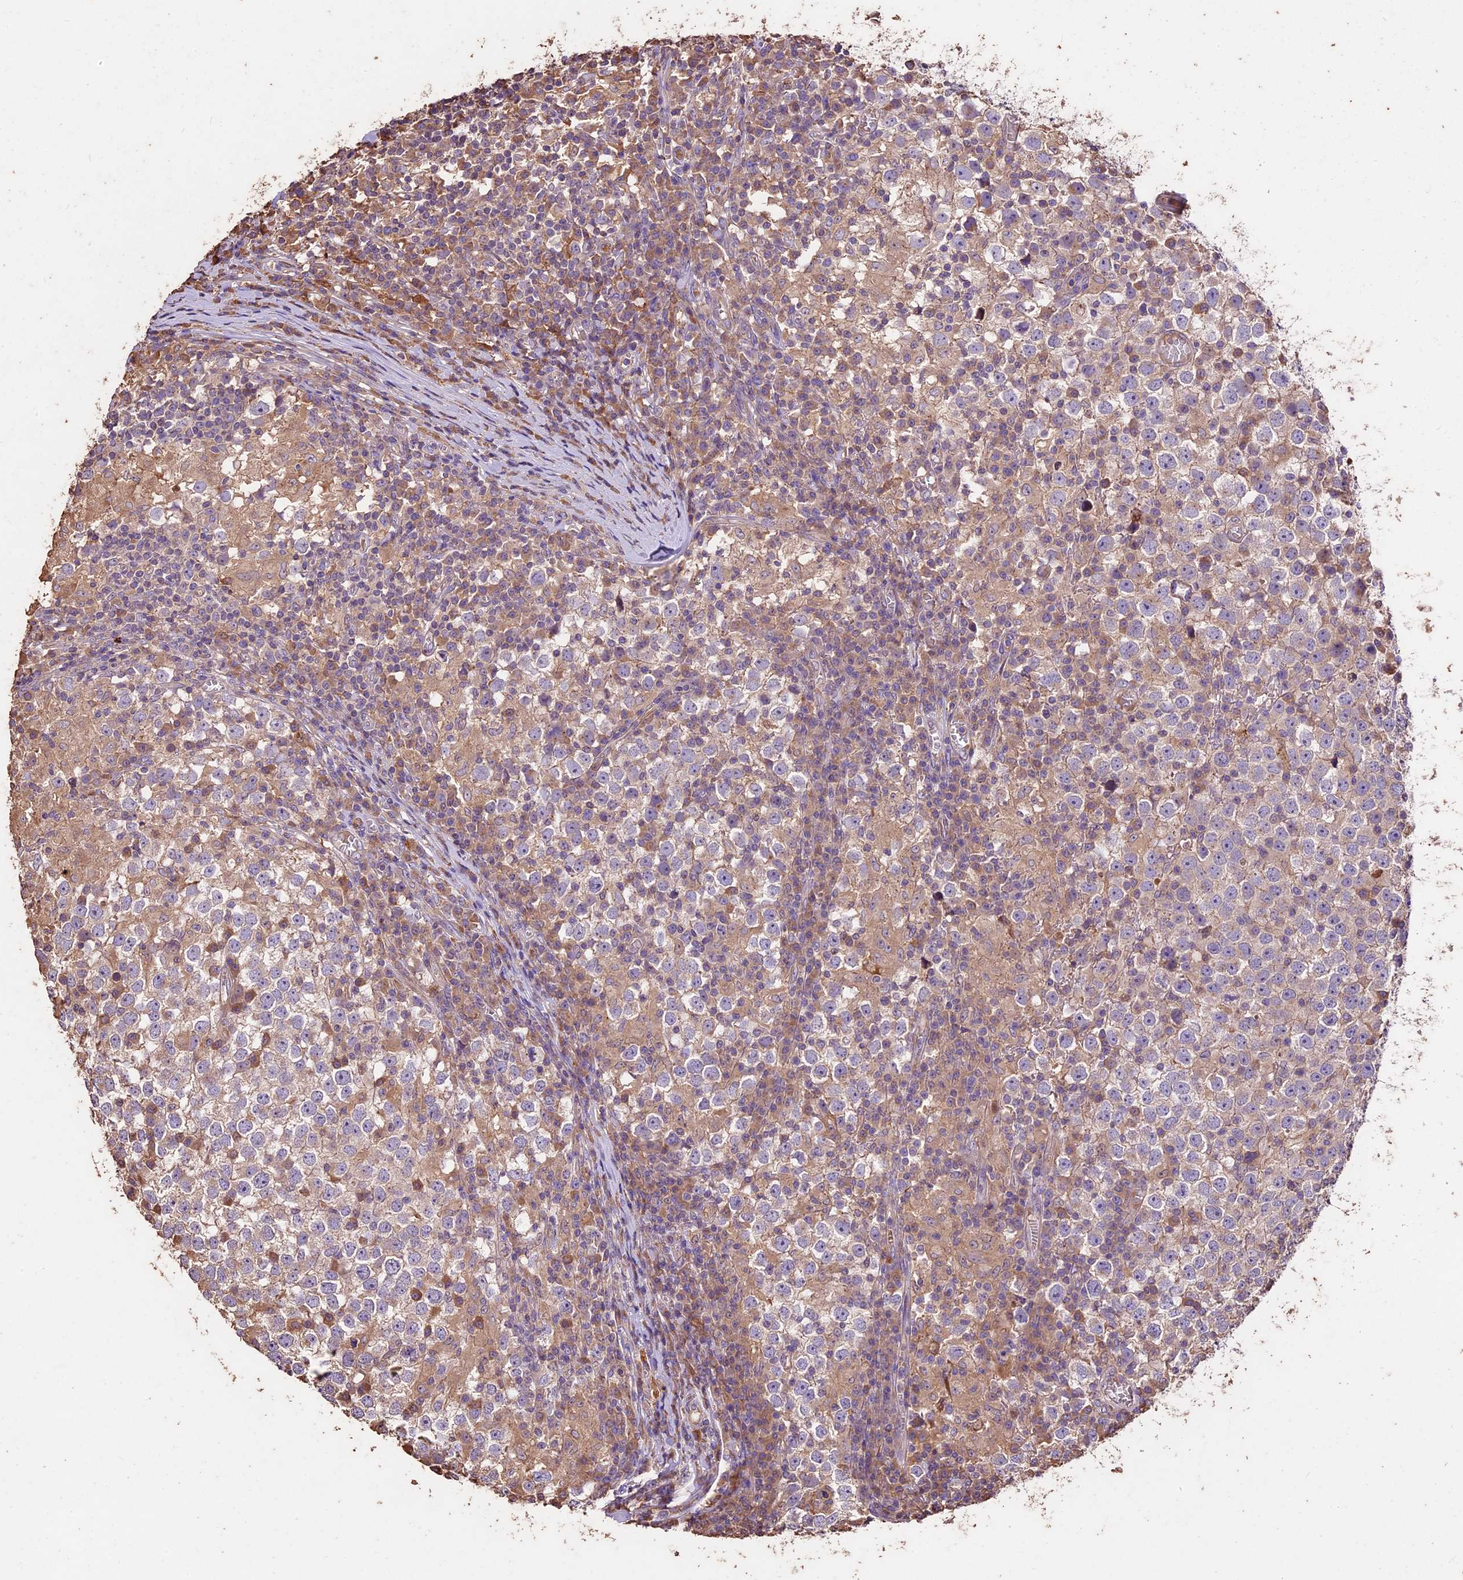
{"staining": {"intensity": "weak", "quantity": "<25%", "location": "cytoplasmic/membranous"}, "tissue": "testis cancer", "cell_type": "Tumor cells", "image_type": "cancer", "snomed": [{"axis": "morphology", "description": "Seminoma, NOS"}, {"axis": "topography", "description": "Testis"}], "caption": "The image exhibits no significant positivity in tumor cells of testis cancer. The staining was performed using DAB (3,3'-diaminobenzidine) to visualize the protein expression in brown, while the nuclei were stained in blue with hematoxylin (Magnification: 20x).", "gene": "CRLF1", "patient": {"sex": "male", "age": 65}}